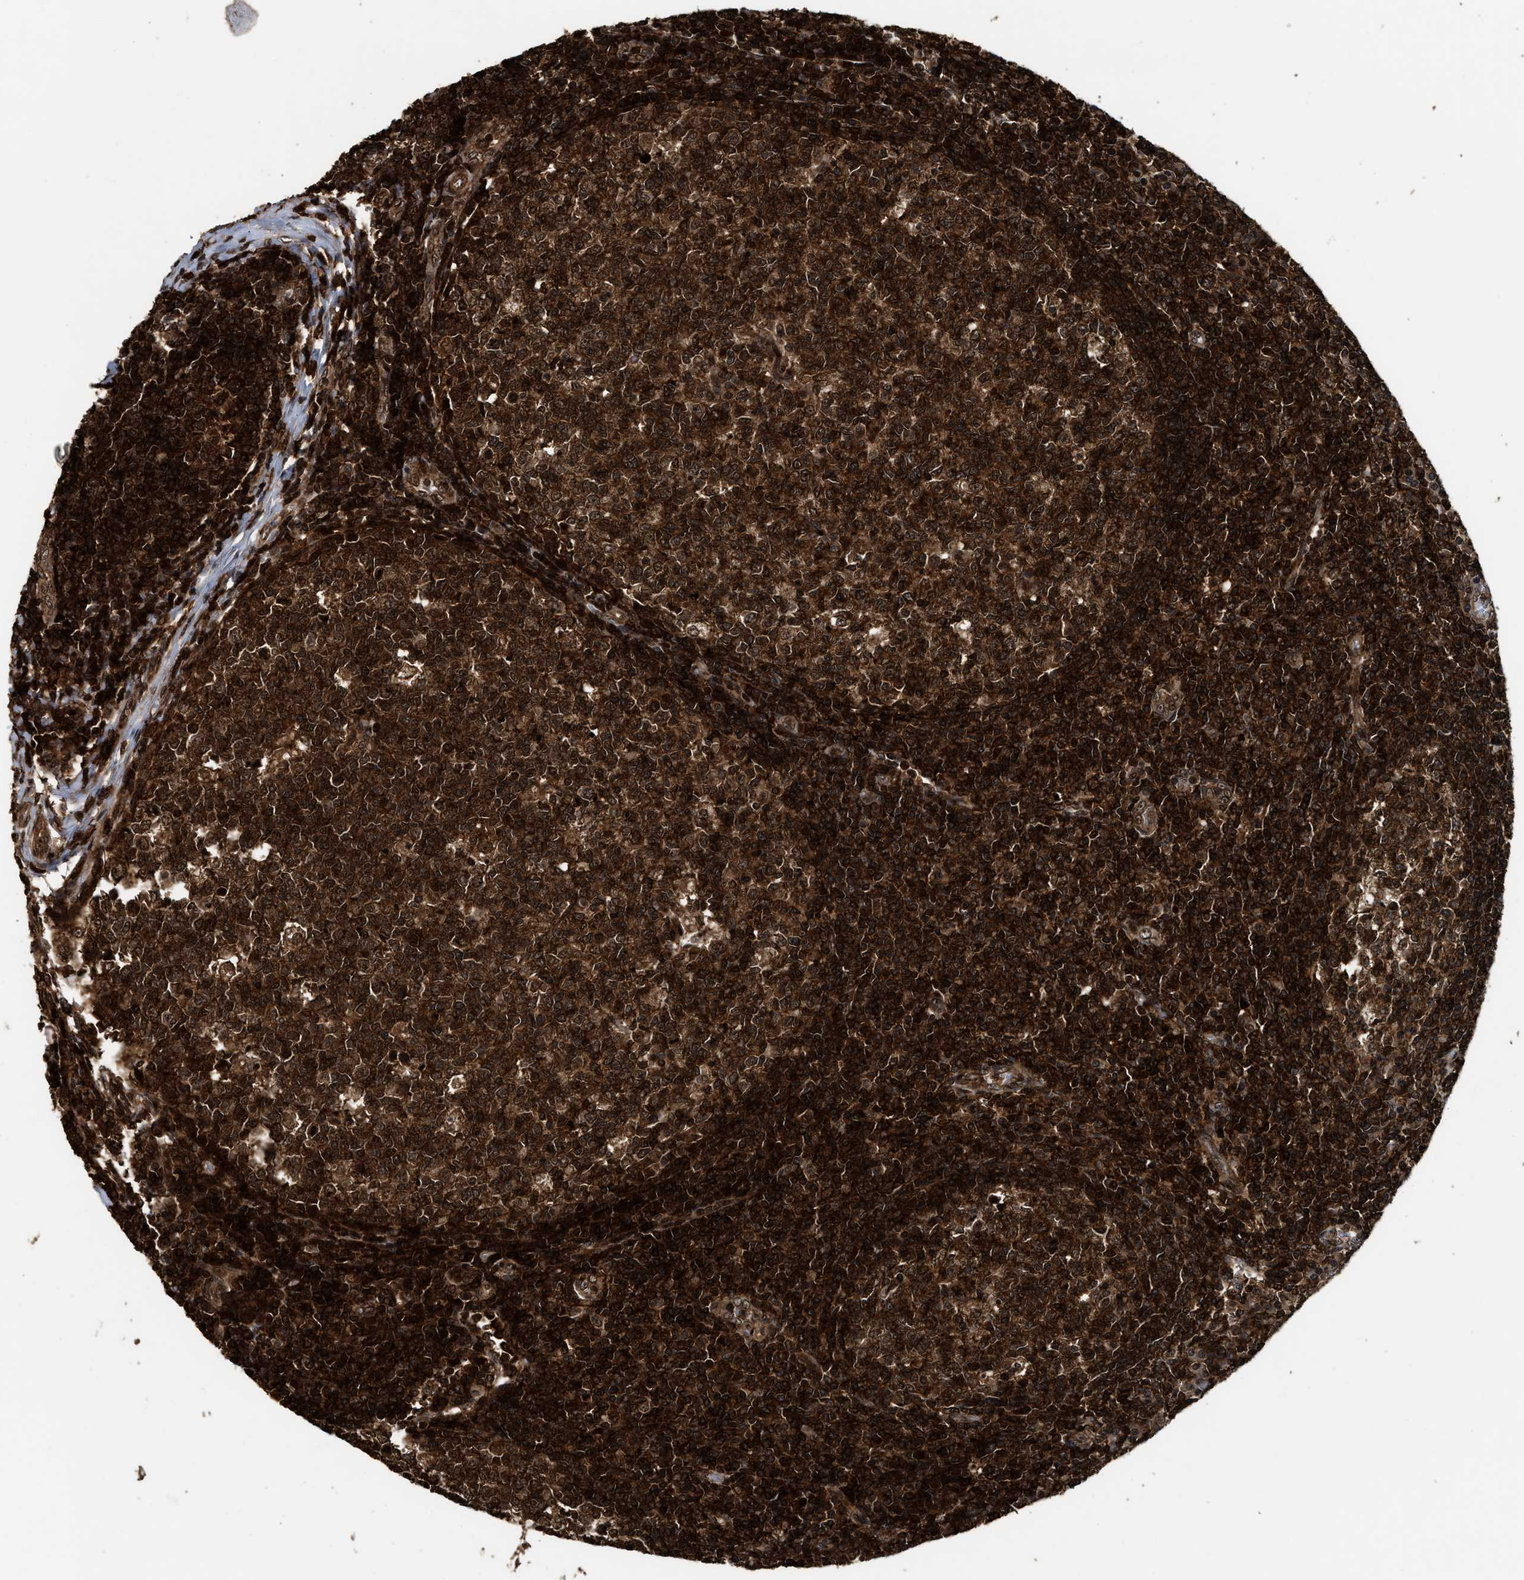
{"staining": {"intensity": "strong", "quantity": ">75%", "location": "cytoplasmic/membranous,nuclear"}, "tissue": "tonsil", "cell_type": "Germinal center cells", "image_type": "normal", "snomed": [{"axis": "morphology", "description": "Normal tissue, NOS"}, {"axis": "topography", "description": "Tonsil"}], "caption": "This image demonstrates unremarkable tonsil stained with immunohistochemistry to label a protein in brown. The cytoplasmic/membranous,nuclear of germinal center cells show strong positivity for the protein. Nuclei are counter-stained blue.", "gene": "MDM2", "patient": {"sex": "female", "age": 19}}